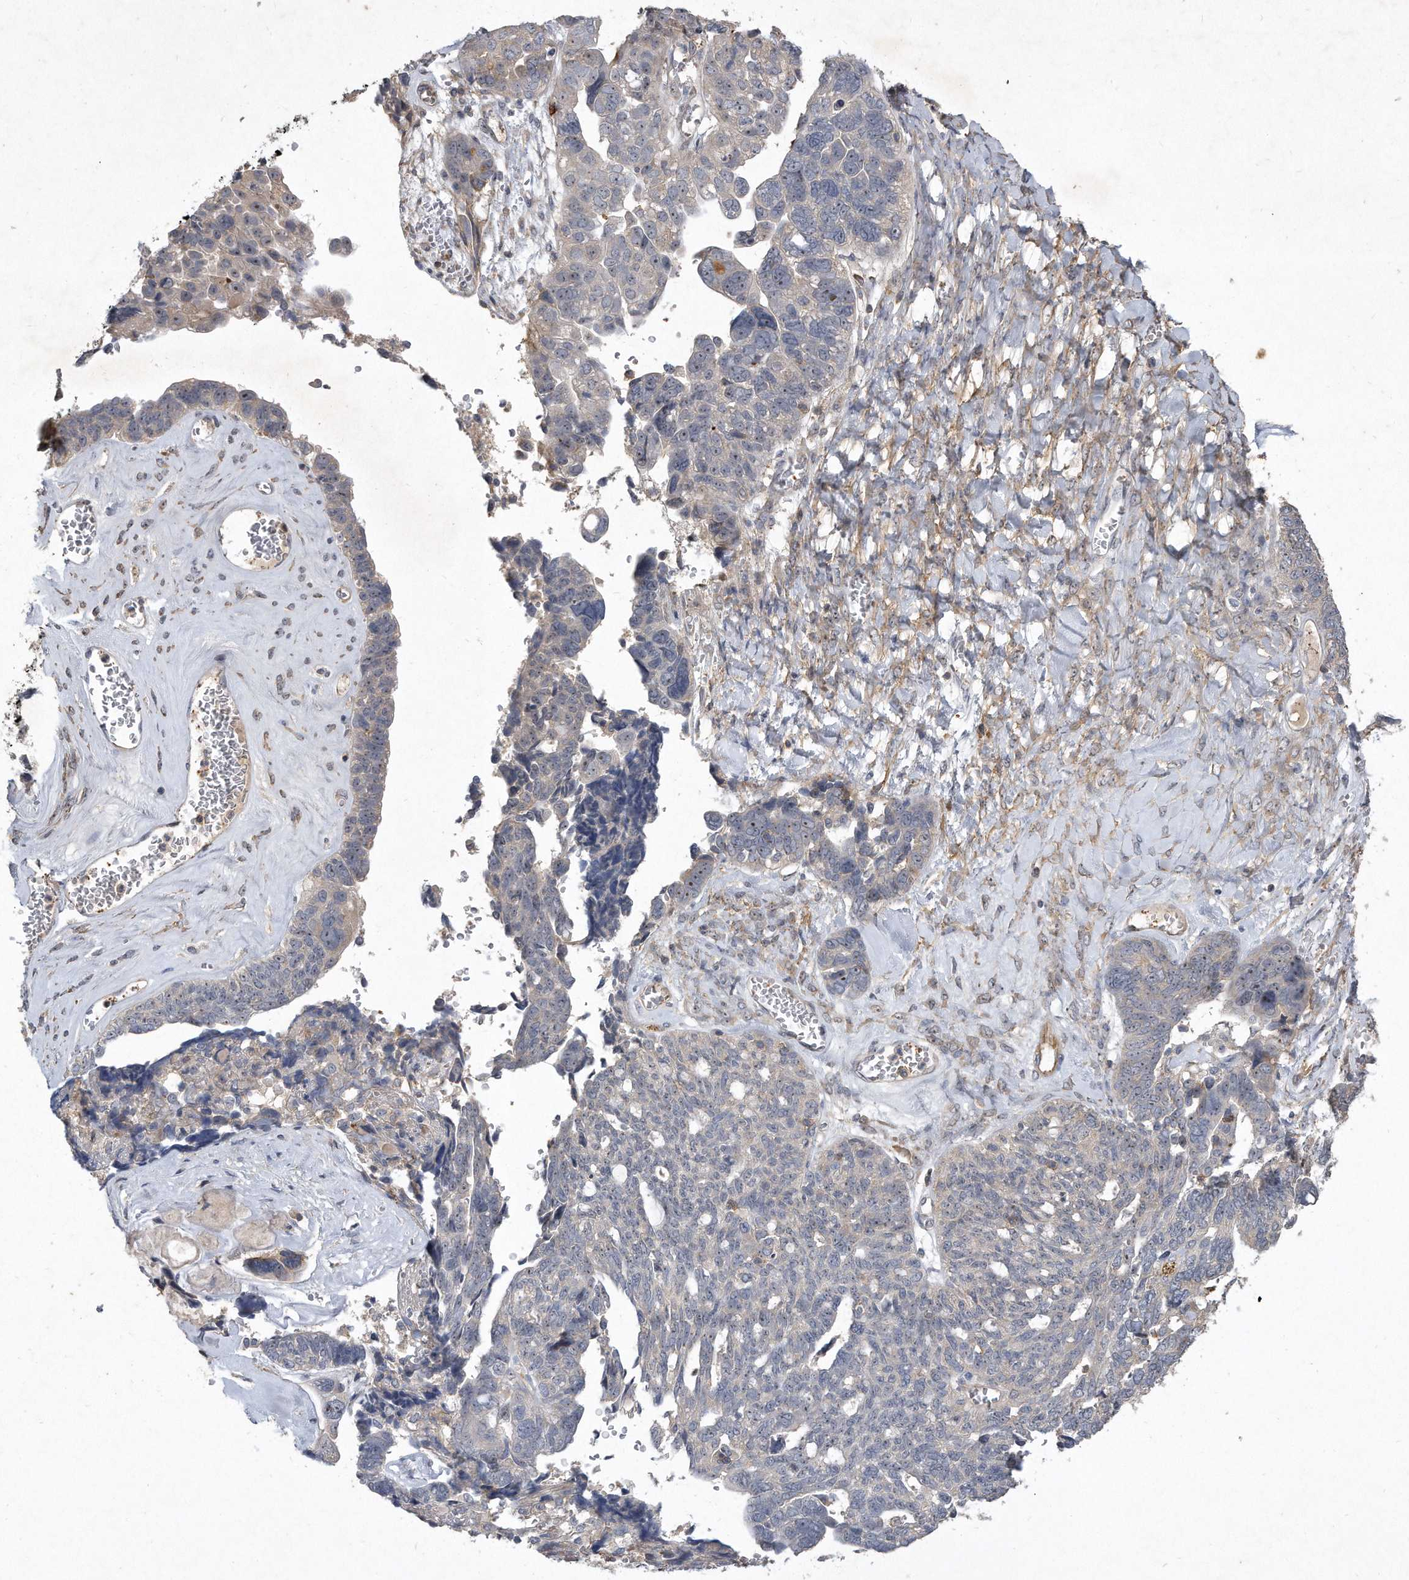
{"staining": {"intensity": "weak", "quantity": "25%-75%", "location": "nuclear"}, "tissue": "ovarian cancer", "cell_type": "Tumor cells", "image_type": "cancer", "snomed": [{"axis": "morphology", "description": "Cystadenocarcinoma, serous, NOS"}, {"axis": "topography", "description": "Ovary"}], "caption": "Tumor cells display low levels of weak nuclear expression in about 25%-75% of cells in ovarian cancer (serous cystadenocarcinoma).", "gene": "PGBD2", "patient": {"sex": "female", "age": 79}}